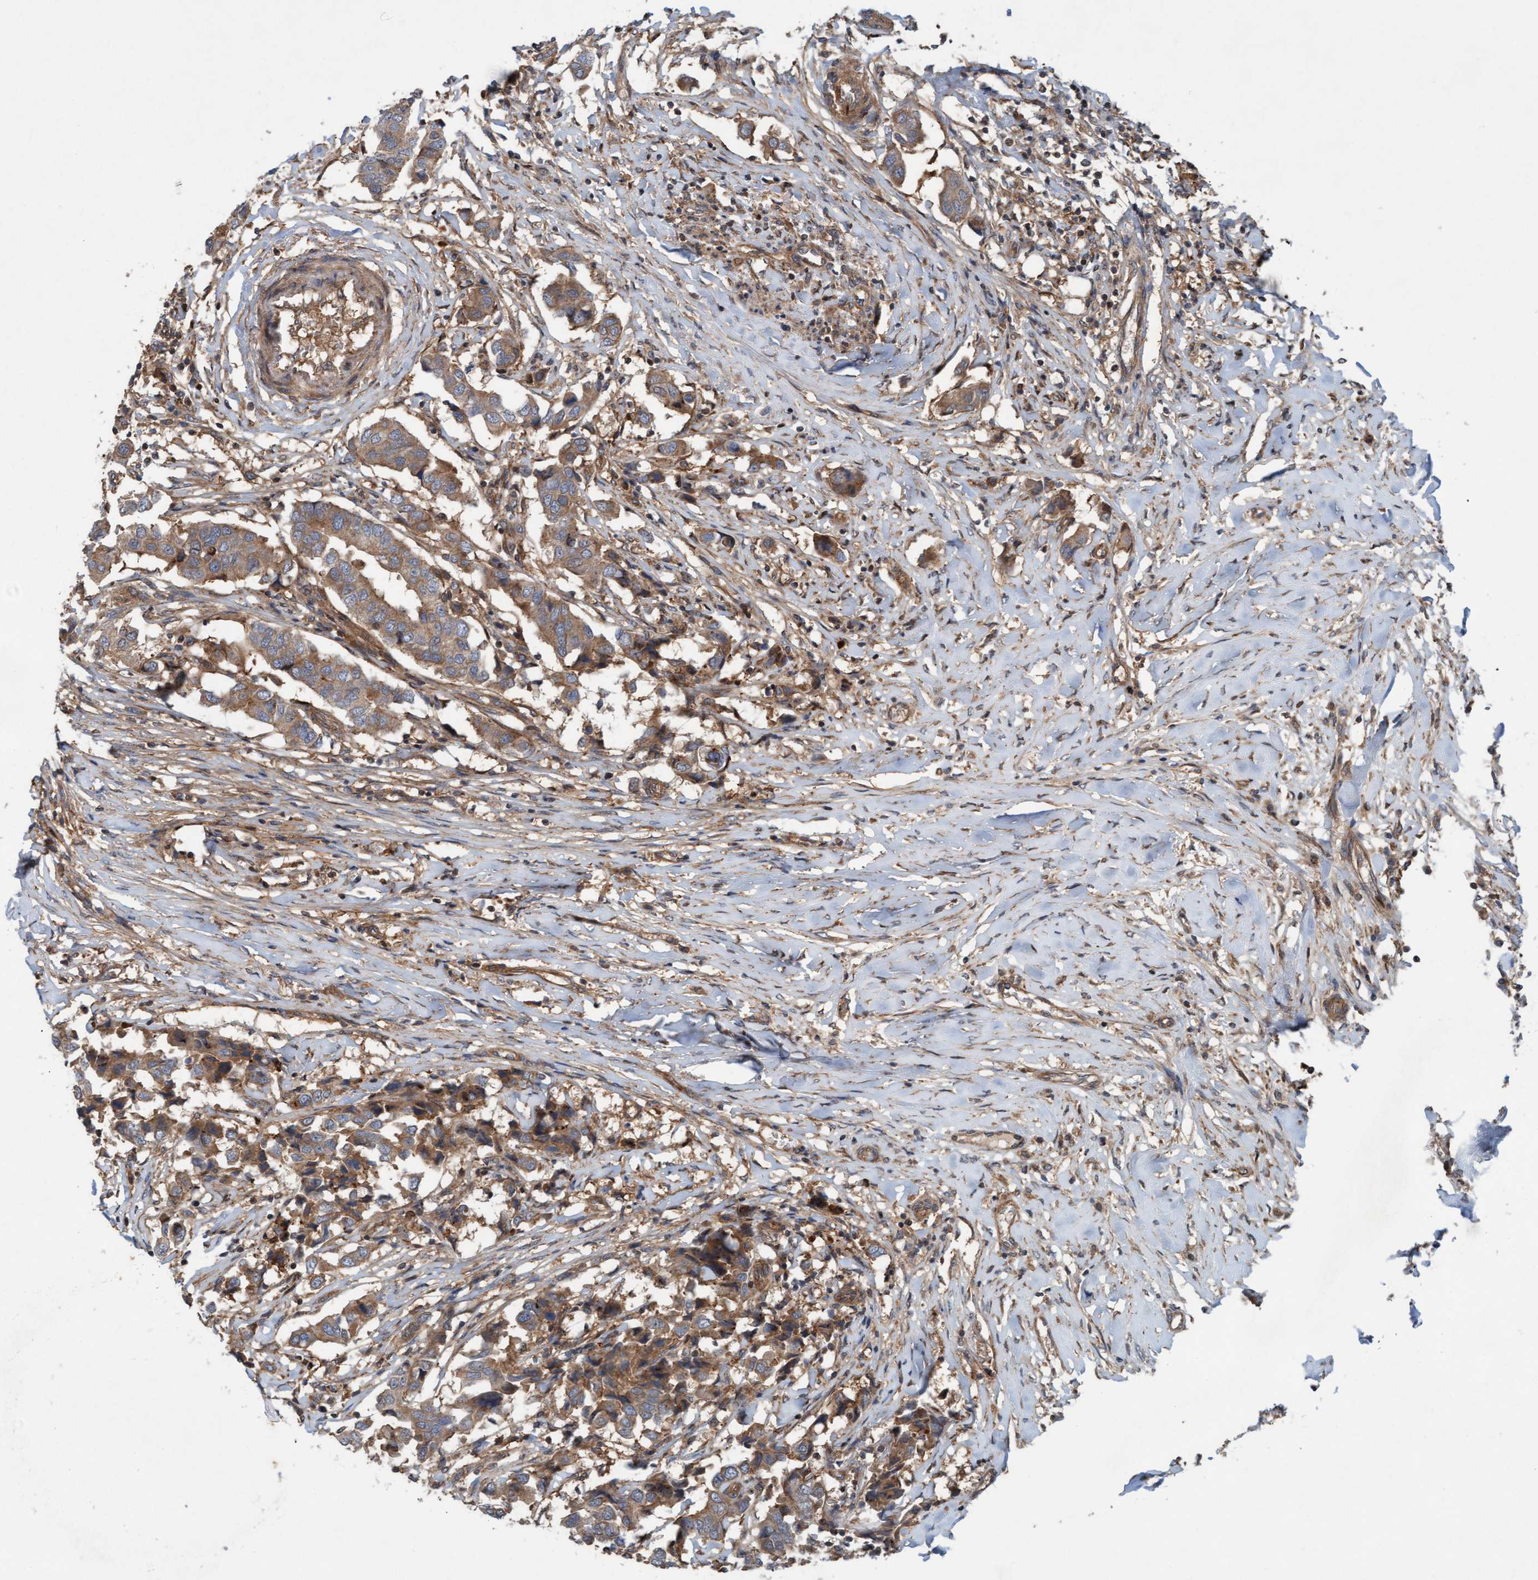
{"staining": {"intensity": "moderate", "quantity": ">75%", "location": "cytoplasmic/membranous"}, "tissue": "breast cancer", "cell_type": "Tumor cells", "image_type": "cancer", "snomed": [{"axis": "morphology", "description": "Duct carcinoma"}, {"axis": "topography", "description": "Breast"}], "caption": "This is a micrograph of immunohistochemistry (IHC) staining of breast cancer, which shows moderate expression in the cytoplasmic/membranous of tumor cells.", "gene": "ERAL1", "patient": {"sex": "female", "age": 80}}